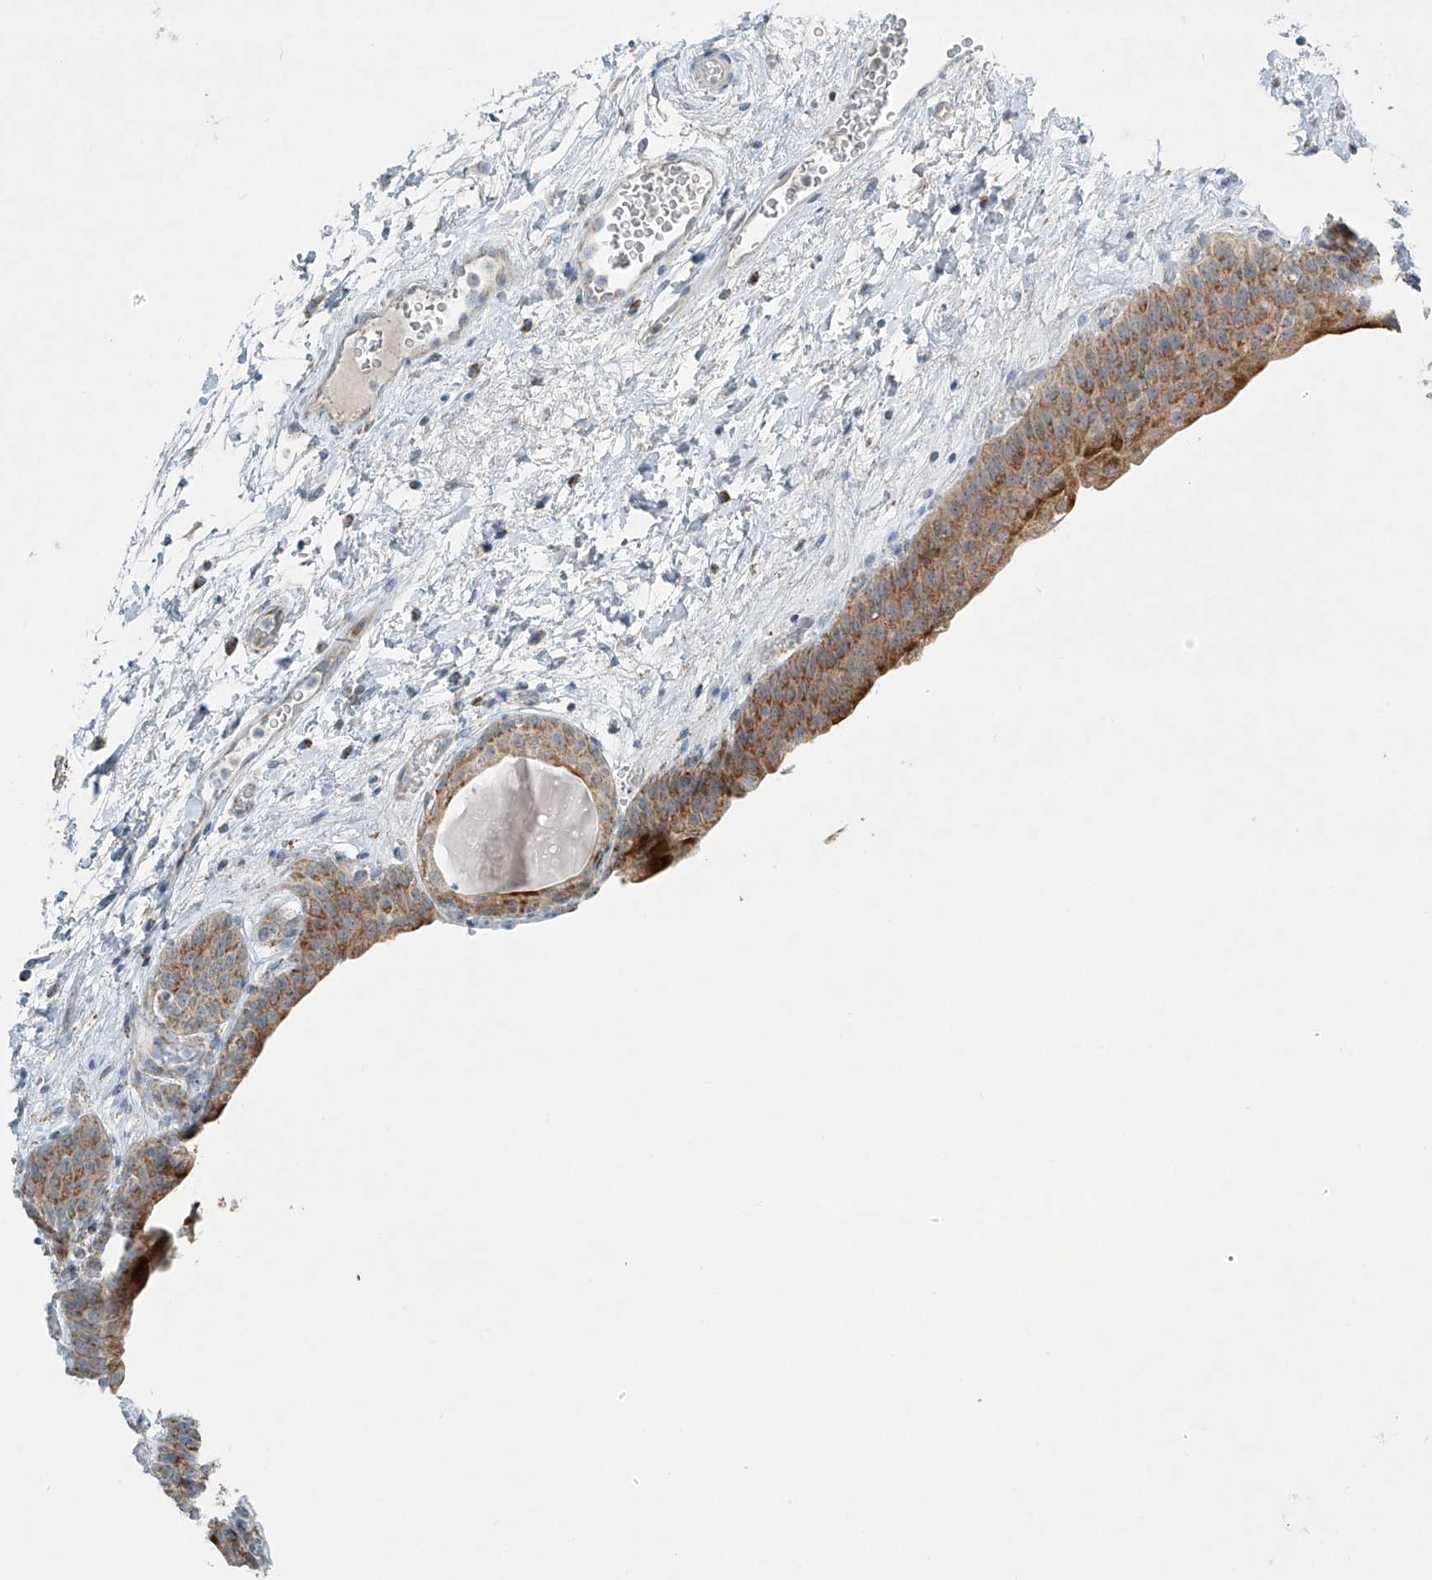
{"staining": {"intensity": "moderate", "quantity": ">75%", "location": "cytoplasmic/membranous"}, "tissue": "urinary bladder", "cell_type": "Urothelial cells", "image_type": "normal", "snomed": [{"axis": "morphology", "description": "Normal tissue, NOS"}, {"axis": "topography", "description": "Urinary bladder"}], "caption": "A medium amount of moderate cytoplasmic/membranous staining is present in about >75% of urothelial cells in normal urinary bladder.", "gene": "SMDT1", "patient": {"sex": "male", "age": 83}}